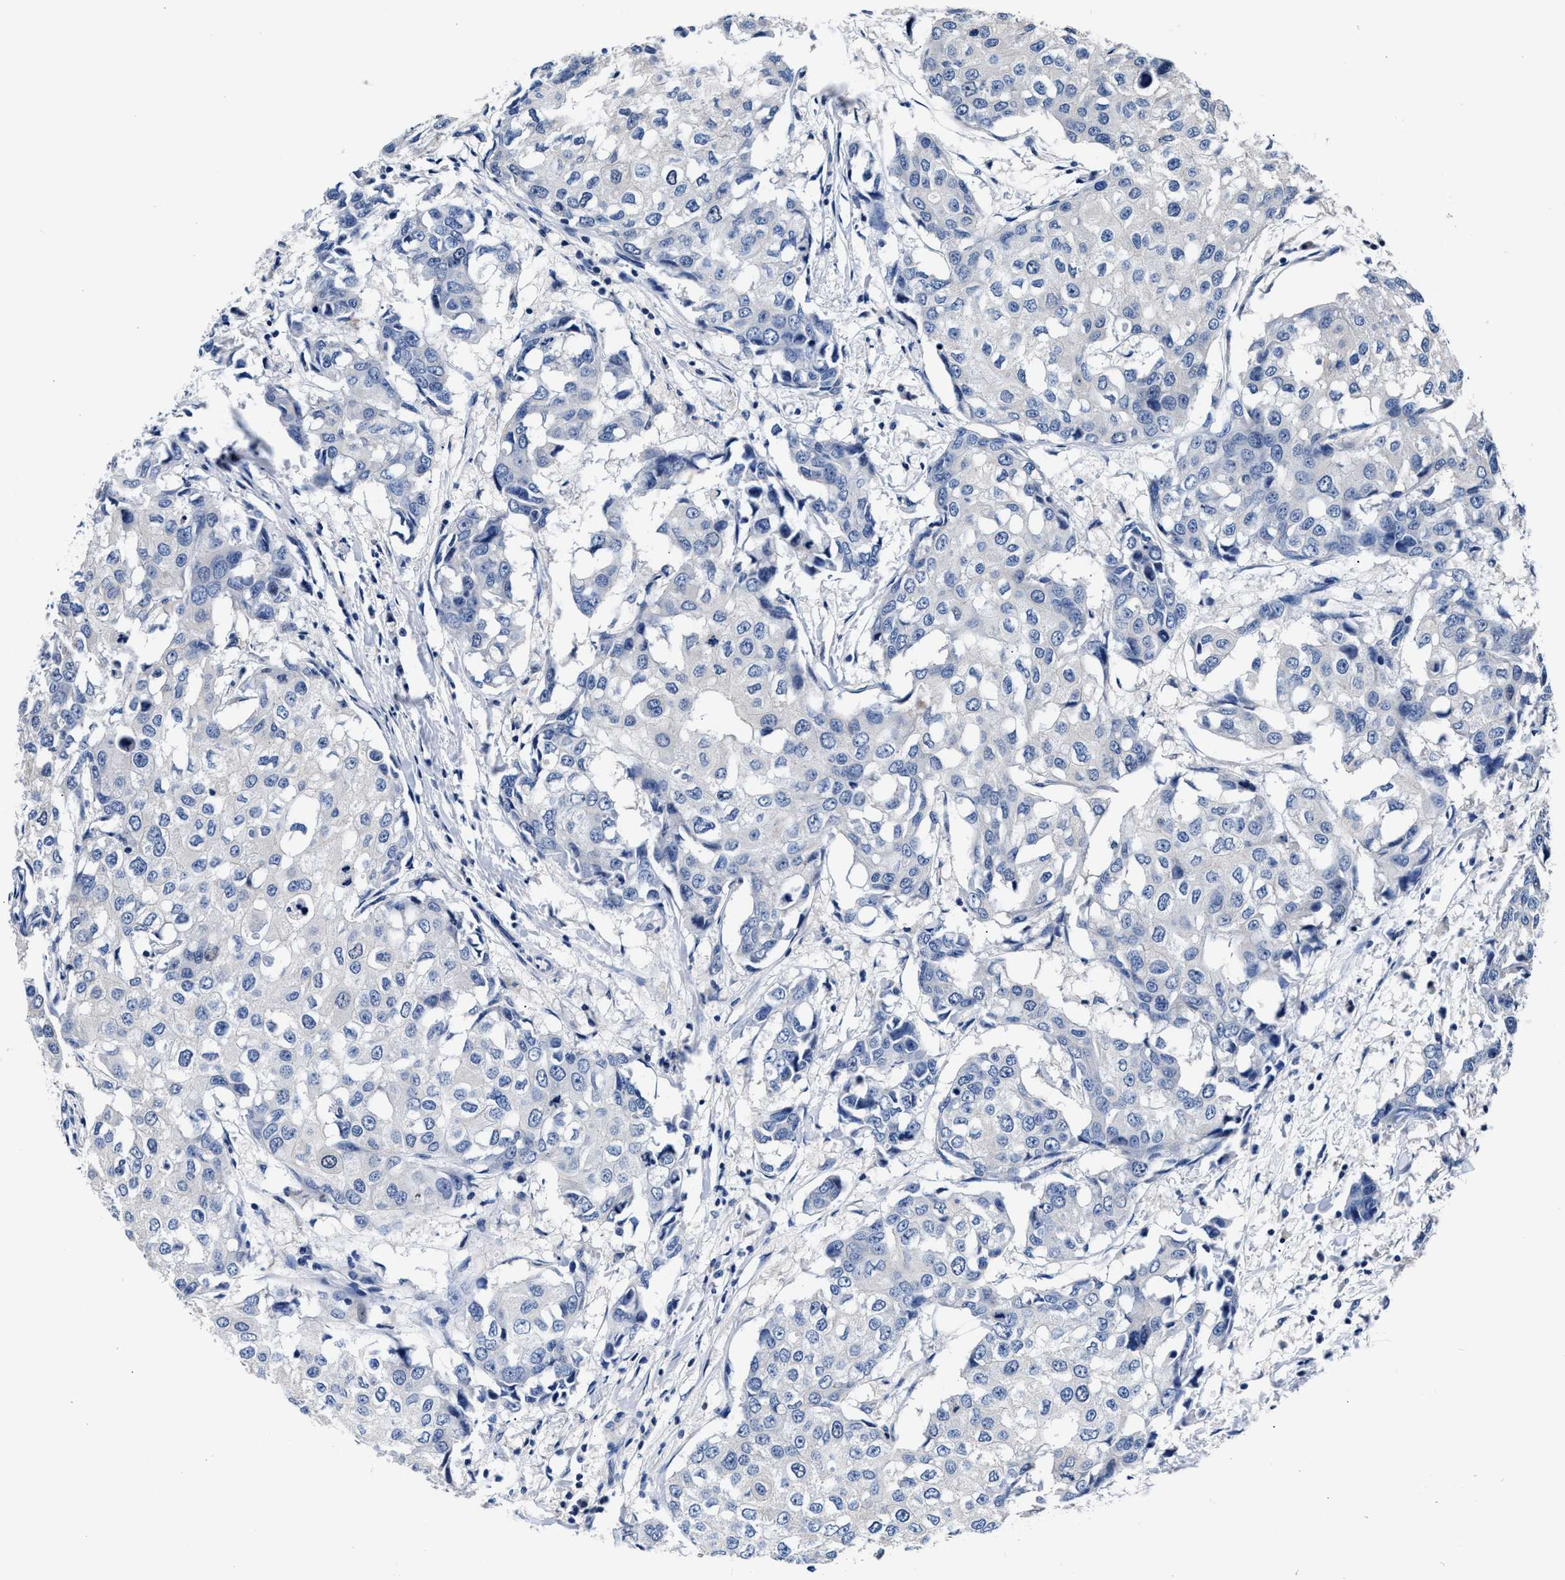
{"staining": {"intensity": "negative", "quantity": "none", "location": "none"}, "tissue": "breast cancer", "cell_type": "Tumor cells", "image_type": "cancer", "snomed": [{"axis": "morphology", "description": "Duct carcinoma"}, {"axis": "topography", "description": "Breast"}], "caption": "Image shows no protein staining in tumor cells of breast cancer tissue.", "gene": "GSTM1", "patient": {"sex": "female", "age": 27}}